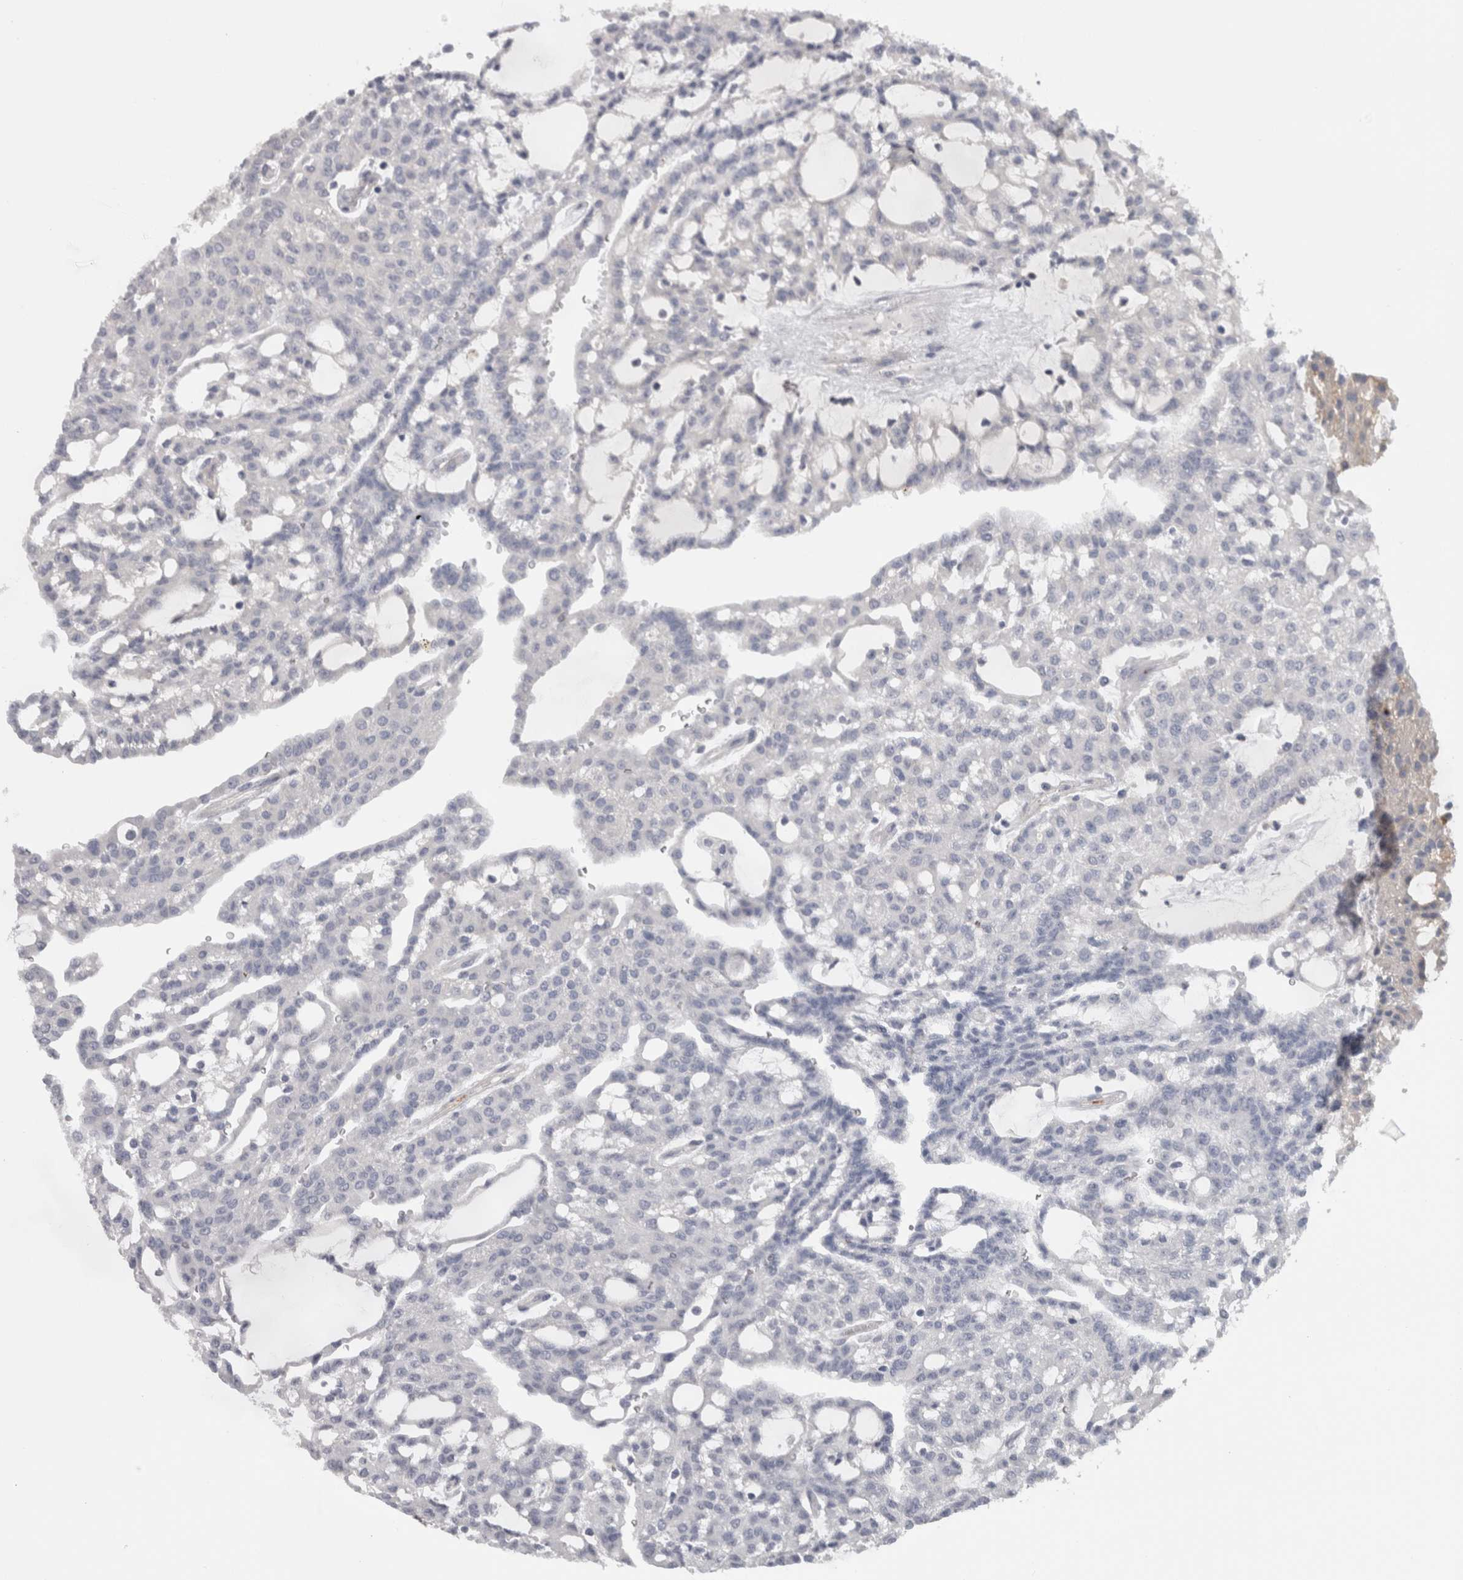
{"staining": {"intensity": "negative", "quantity": "none", "location": "none"}, "tissue": "renal cancer", "cell_type": "Tumor cells", "image_type": "cancer", "snomed": [{"axis": "morphology", "description": "Adenocarcinoma, NOS"}, {"axis": "topography", "description": "Kidney"}], "caption": "This is a image of immunohistochemistry (IHC) staining of renal cancer (adenocarcinoma), which shows no expression in tumor cells.", "gene": "RMDN1", "patient": {"sex": "male", "age": 63}}